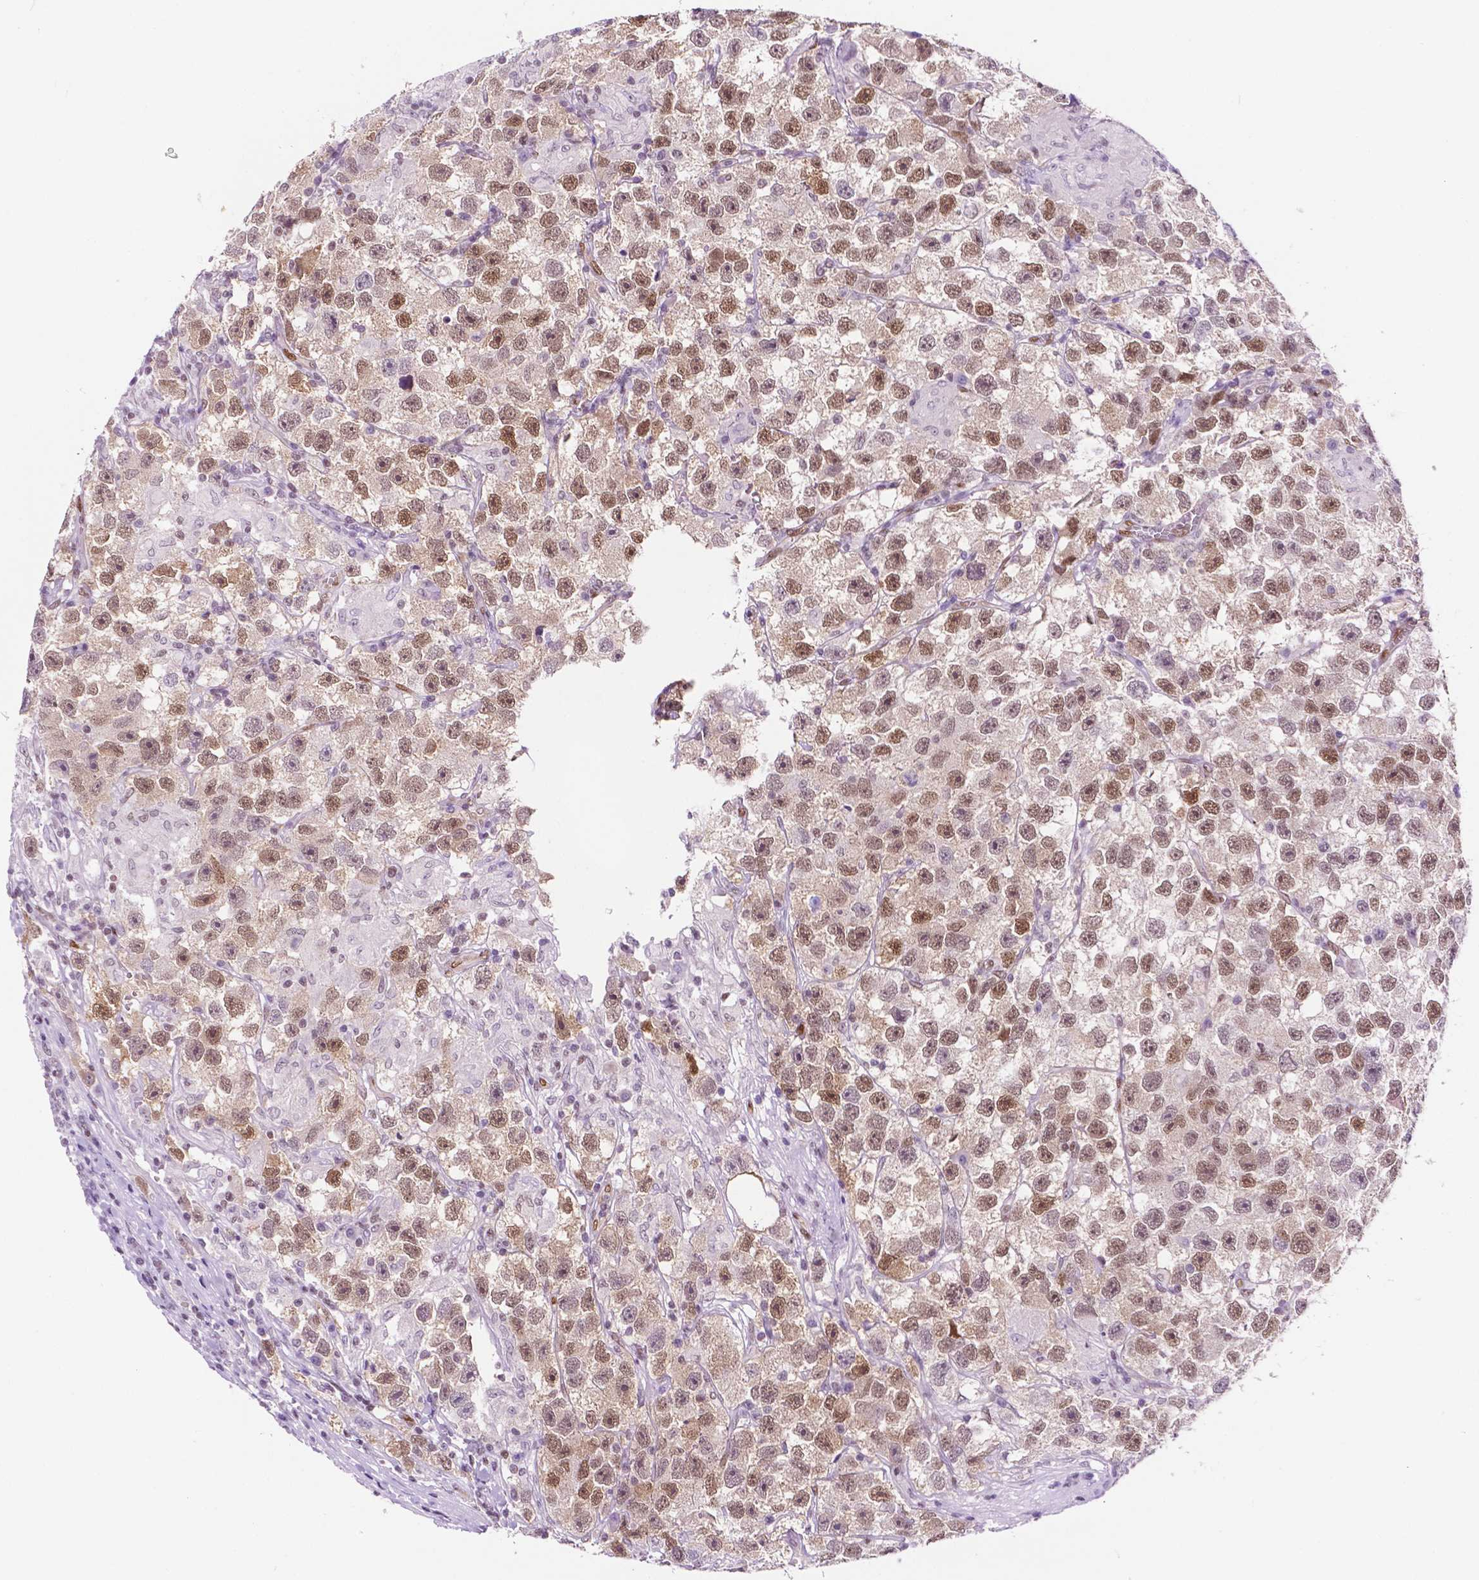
{"staining": {"intensity": "moderate", "quantity": ">75%", "location": "nuclear"}, "tissue": "testis cancer", "cell_type": "Tumor cells", "image_type": "cancer", "snomed": [{"axis": "morphology", "description": "Seminoma, NOS"}, {"axis": "topography", "description": "Testis"}], "caption": "DAB (3,3'-diaminobenzidine) immunohistochemical staining of human testis seminoma shows moderate nuclear protein expression in about >75% of tumor cells. Nuclei are stained in blue.", "gene": "ERF", "patient": {"sex": "male", "age": 26}}